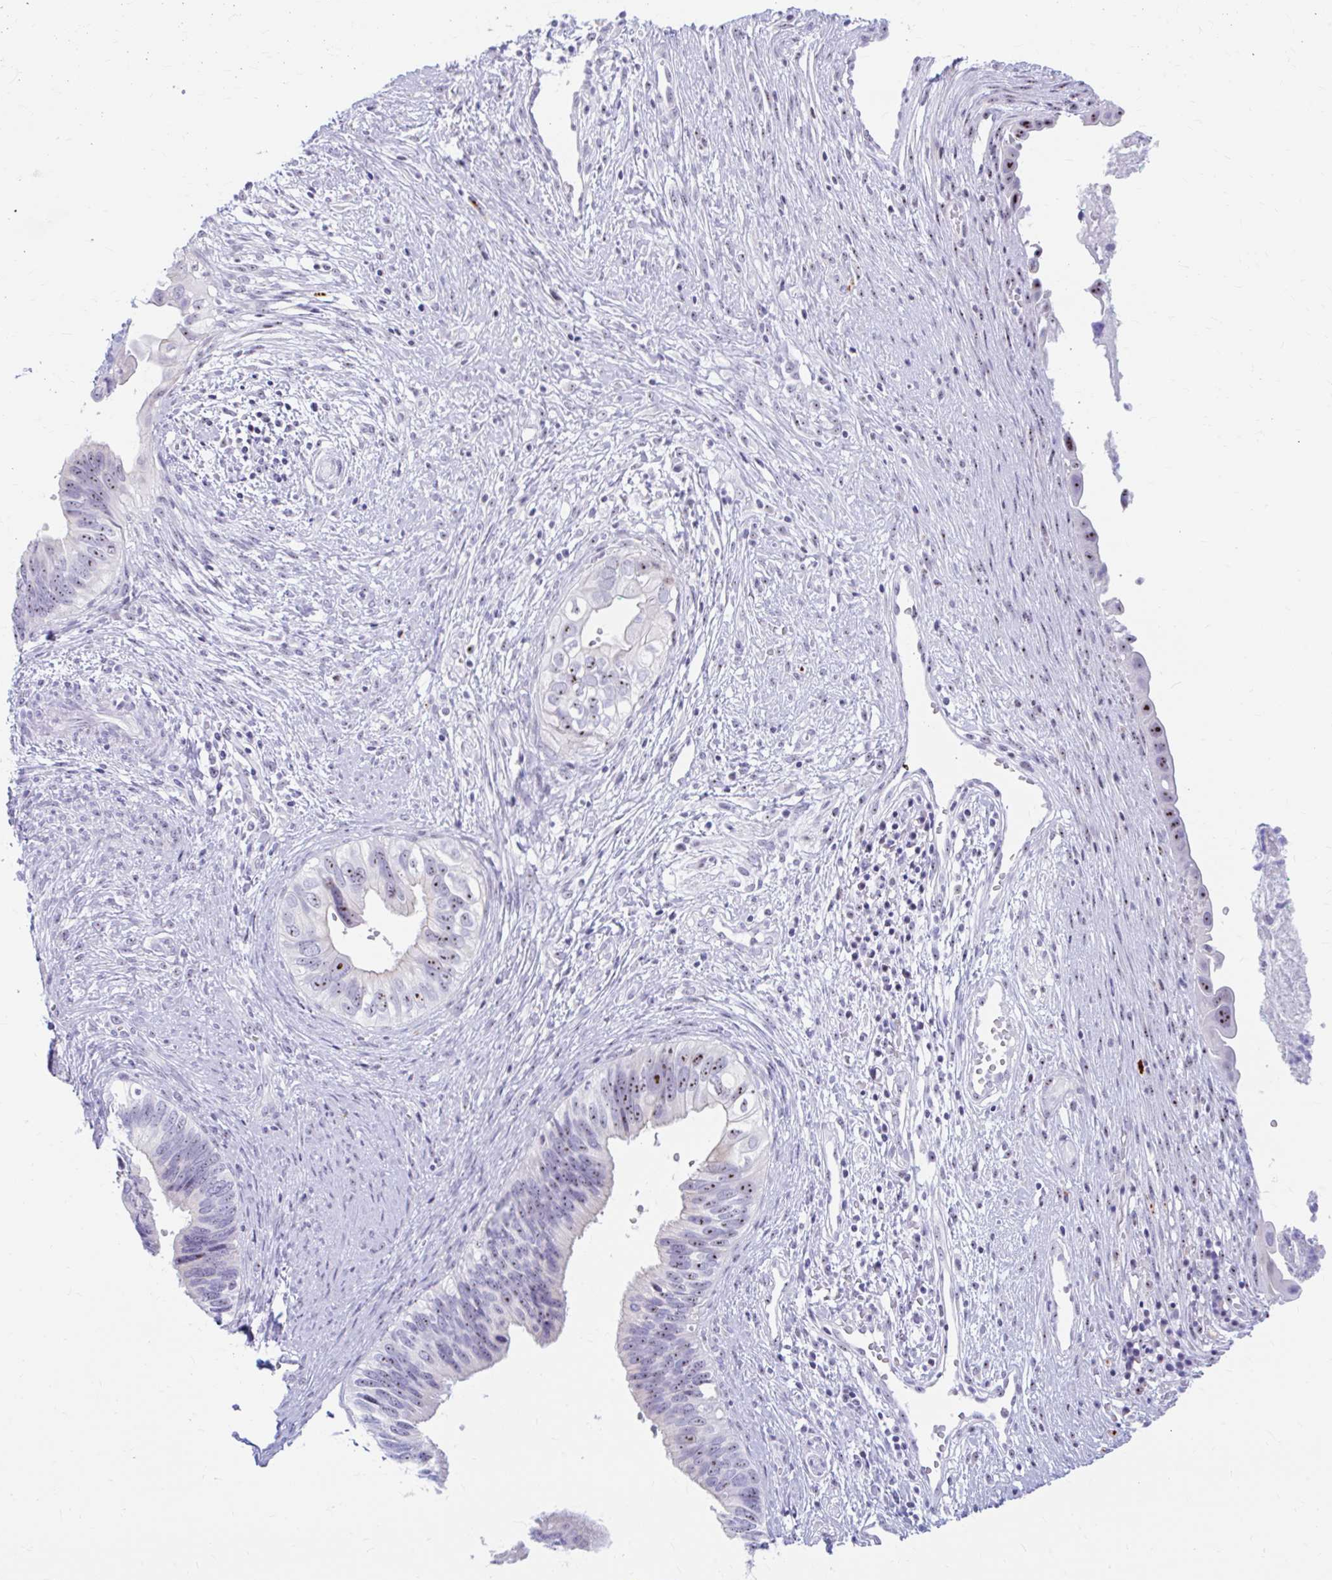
{"staining": {"intensity": "moderate", "quantity": ">75%", "location": "nuclear"}, "tissue": "cervical cancer", "cell_type": "Tumor cells", "image_type": "cancer", "snomed": [{"axis": "morphology", "description": "Adenocarcinoma, NOS"}, {"axis": "topography", "description": "Cervix"}], "caption": "Cervical cancer (adenocarcinoma) stained for a protein demonstrates moderate nuclear positivity in tumor cells.", "gene": "FTSJ3", "patient": {"sex": "female", "age": 42}}